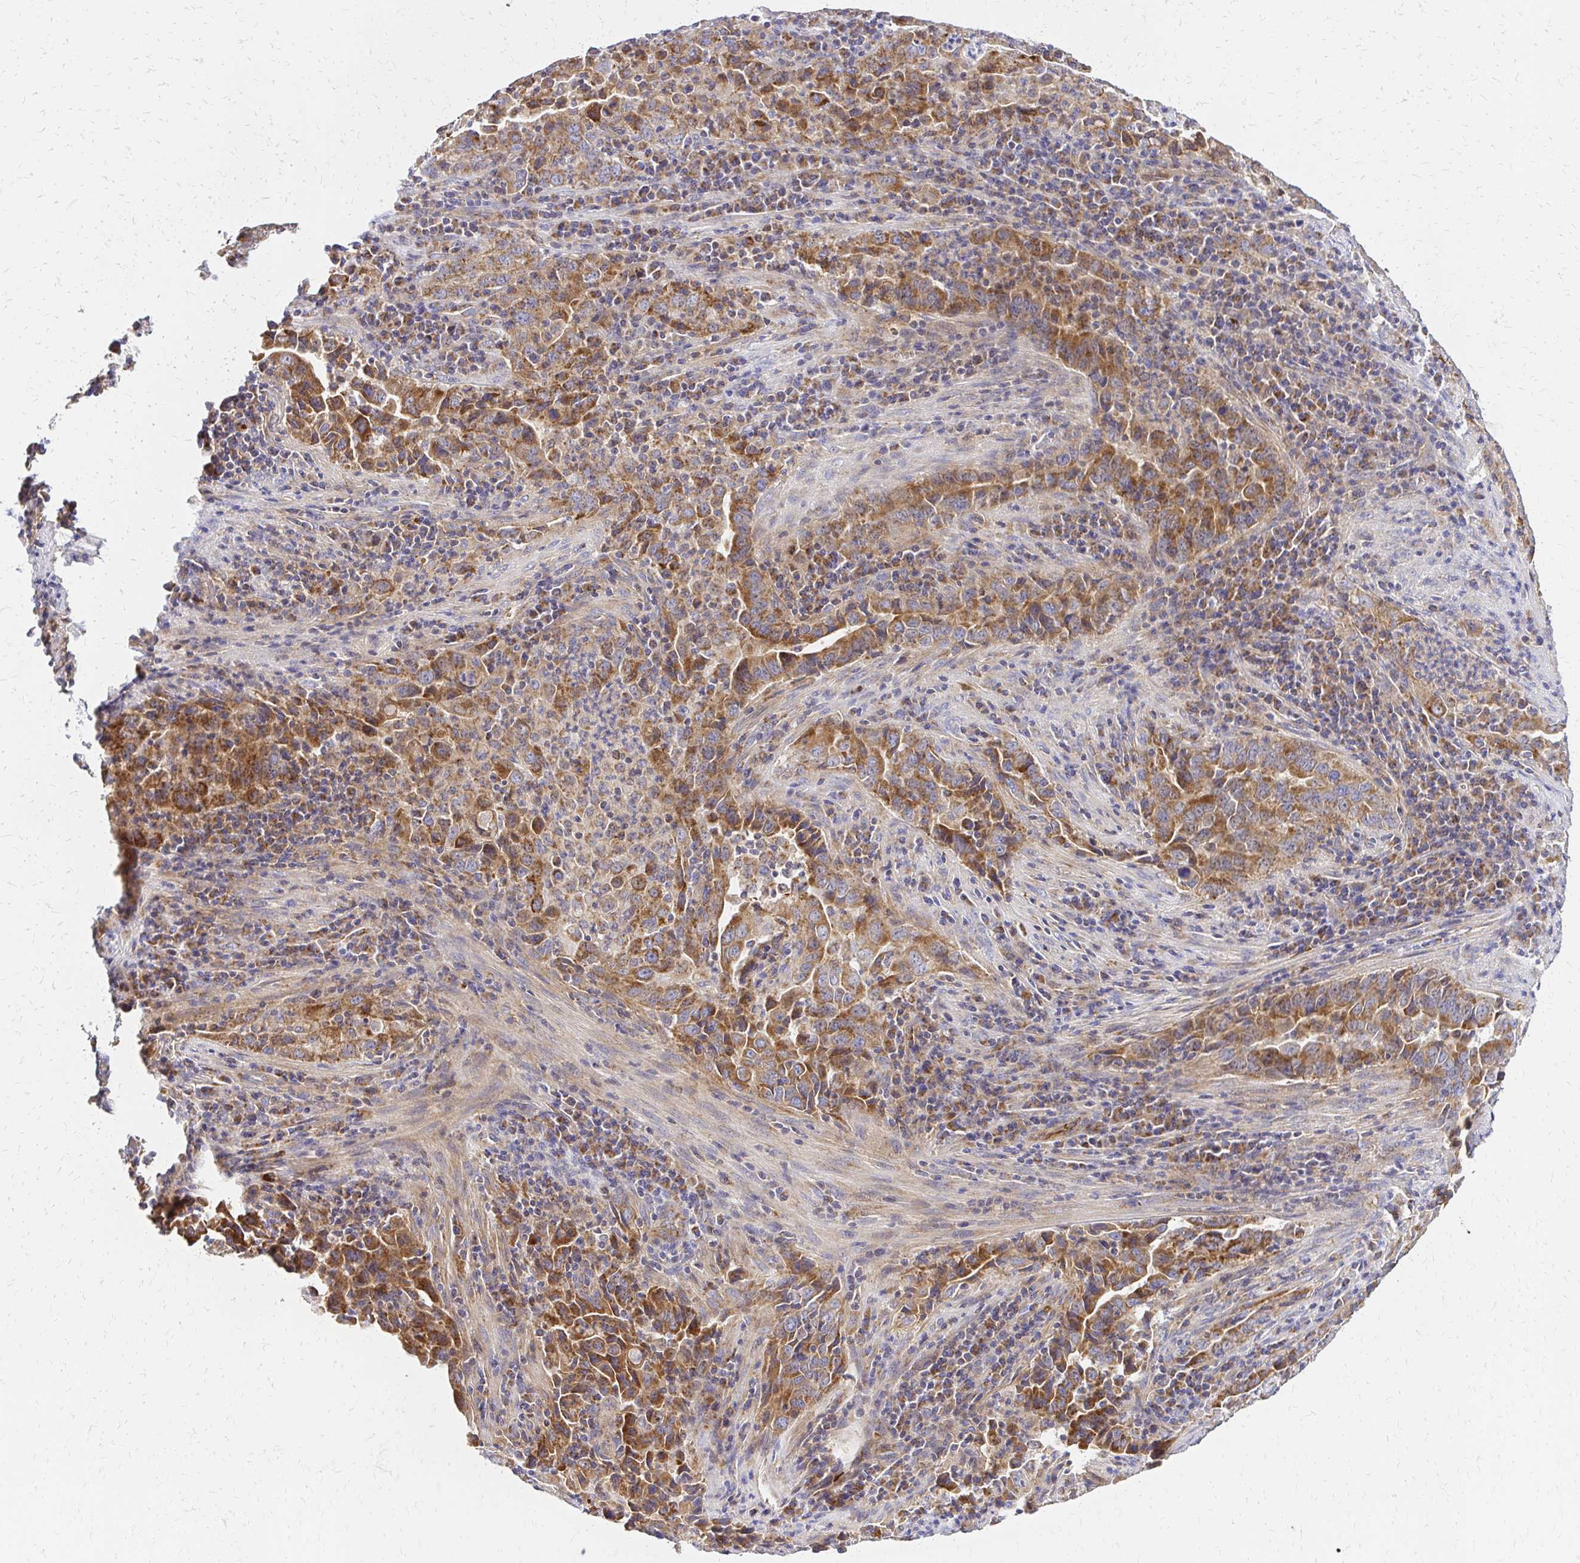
{"staining": {"intensity": "moderate", "quantity": ">75%", "location": "cytoplasmic/membranous"}, "tissue": "lung cancer", "cell_type": "Tumor cells", "image_type": "cancer", "snomed": [{"axis": "morphology", "description": "Adenocarcinoma, NOS"}, {"axis": "topography", "description": "Lung"}], "caption": "Human lung cancer stained with a brown dye reveals moderate cytoplasmic/membranous positive expression in about >75% of tumor cells.", "gene": "MRPL13", "patient": {"sex": "male", "age": 67}}